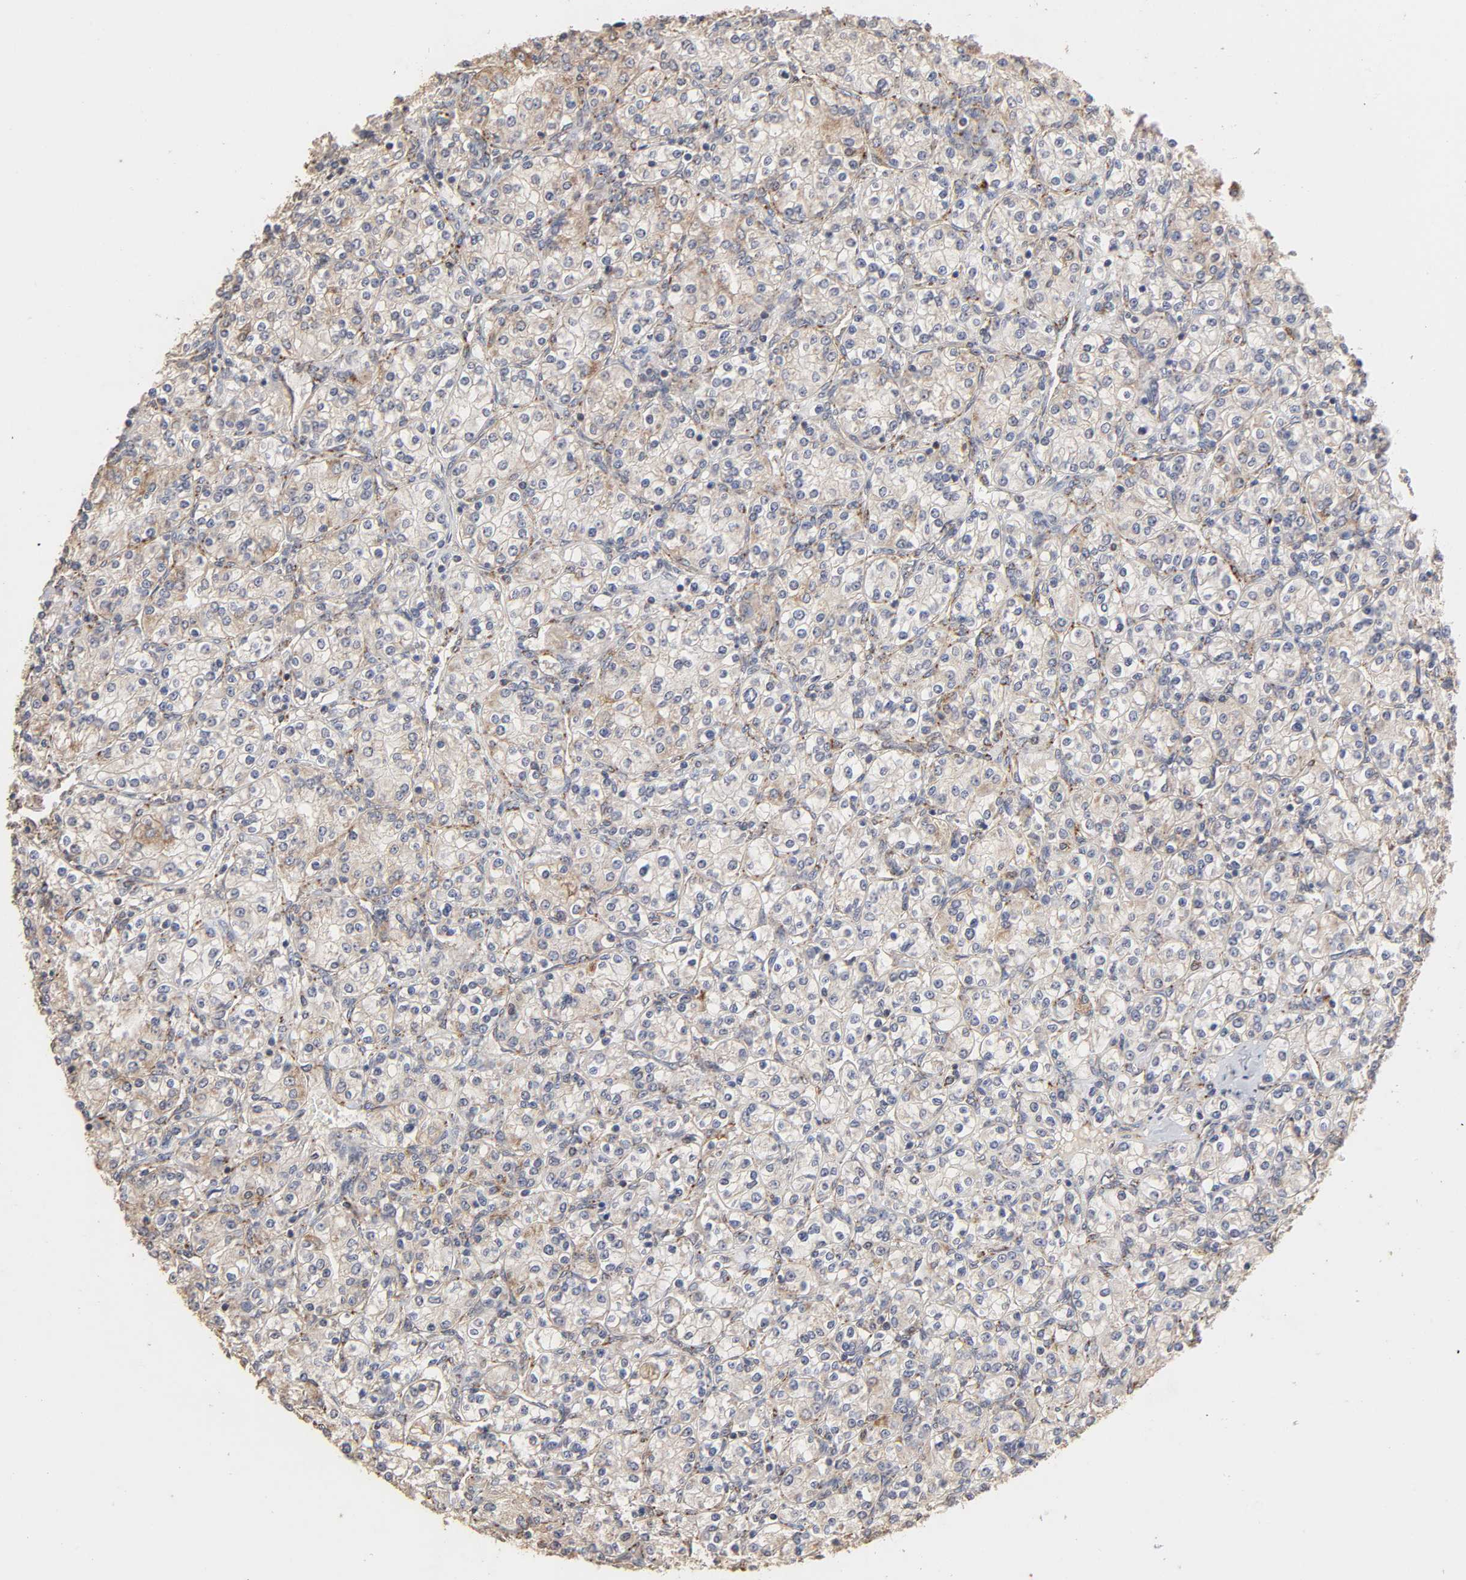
{"staining": {"intensity": "weak", "quantity": "25%-75%", "location": "cytoplasmic/membranous"}, "tissue": "renal cancer", "cell_type": "Tumor cells", "image_type": "cancer", "snomed": [{"axis": "morphology", "description": "Adenocarcinoma, NOS"}, {"axis": "topography", "description": "Kidney"}], "caption": "Weak cytoplasmic/membranous expression is seen in approximately 25%-75% of tumor cells in adenocarcinoma (renal).", "gene": "CYCS", "patient": {"sex": "male", "age": 77}}